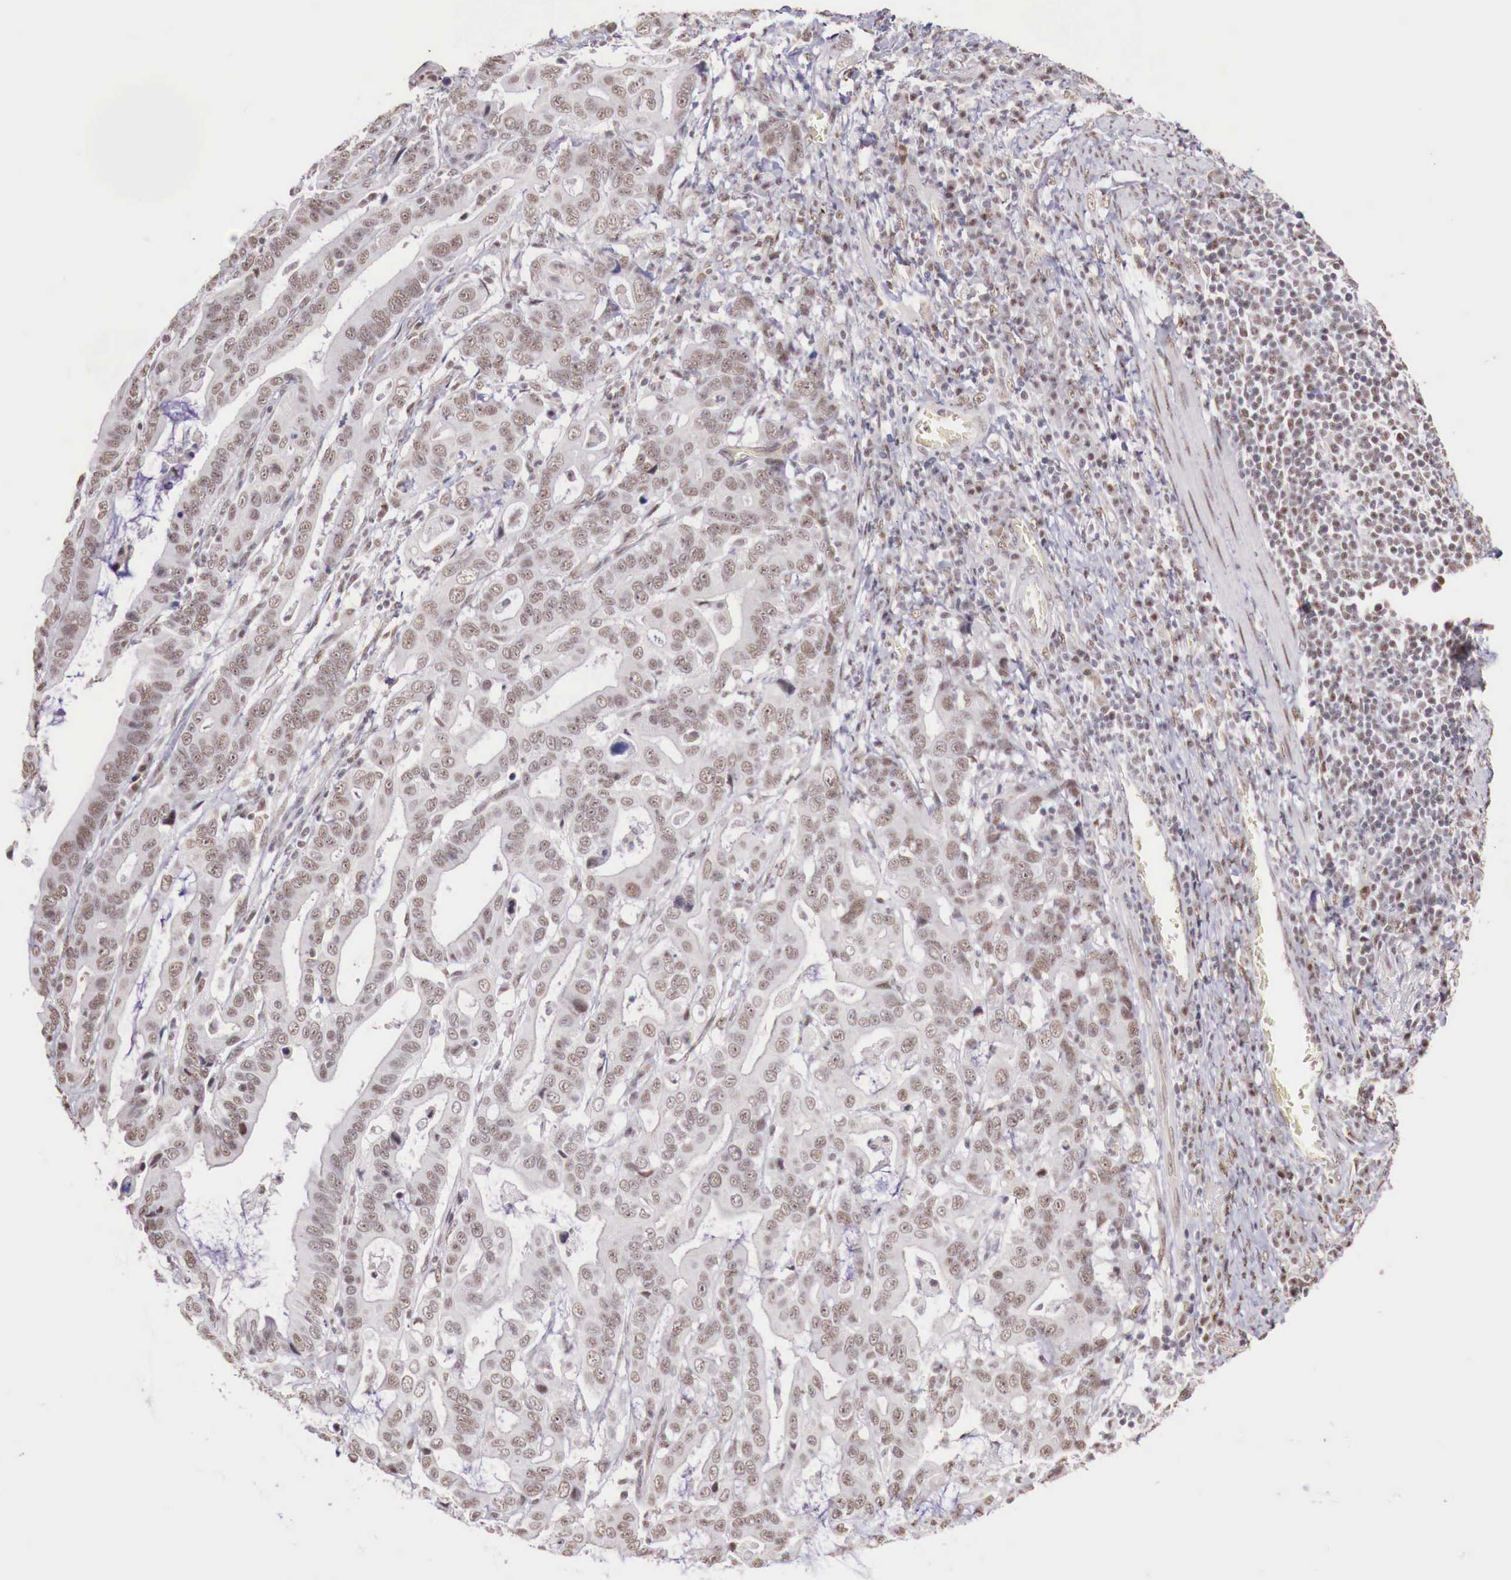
{"staining": {"intensity": "moderate", "quantity": ">75%", "location": "nuclear"}, "tissue": "stomach cancer", "cell_type": "Tumor cells", "image_type": "cancer", "snomed": [{"axis": "morphology", "description": "Adenocarcinoma, NOS"}, {"axis": "topography", "description": "Stomach, upper"}], "caption": "Human stomach cancer stained for a protein (brown) exhibits moderate nuclear positive positivity in about >75% of tumor cells.", "gene": "FOXP2", "patient": {"sex": "male", "age": 63}}